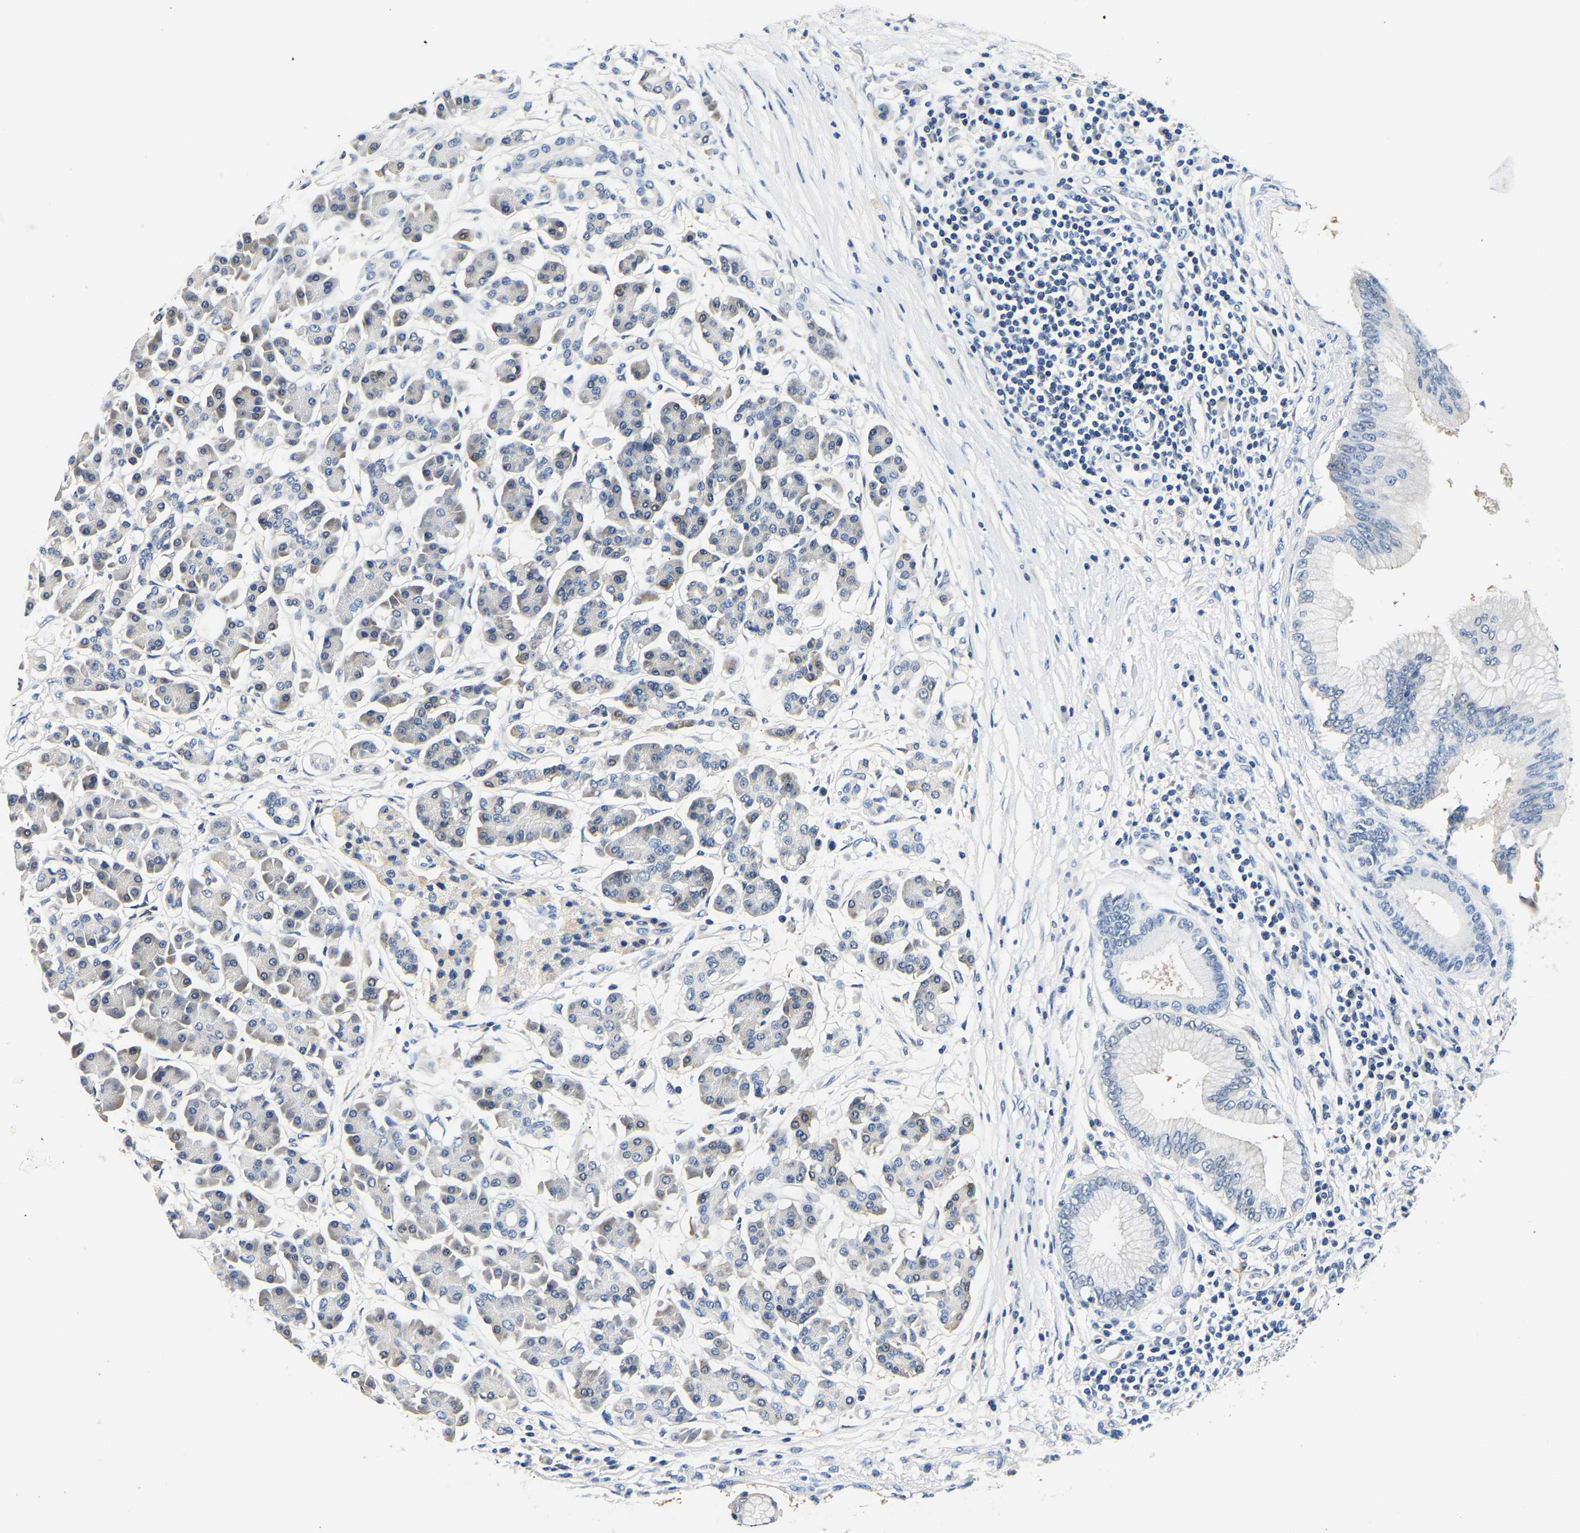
{"staining": {"intensity": "negative", "quantity": "none", "location": "none"}, "tissue": "pancreatic cancer", "cell_type": "Tumor cells", "image_type": "cancer", "snomed": [{"axis": "morphology", "description": "Adenocarcinoma, NOS"}, {"axis": "topography", "description": "Pancreas"}], "caption": "Immunohistochemical staining of human adenocarcinoma (pancreatic) demonstrates no significant positivity in tumor cells. The staining is performed using DAB brown chromogen with nuclei counter-stained in using hematoxylin.", "gene": "UCHL3", "patient": {"sex": "male", "age": 77}}